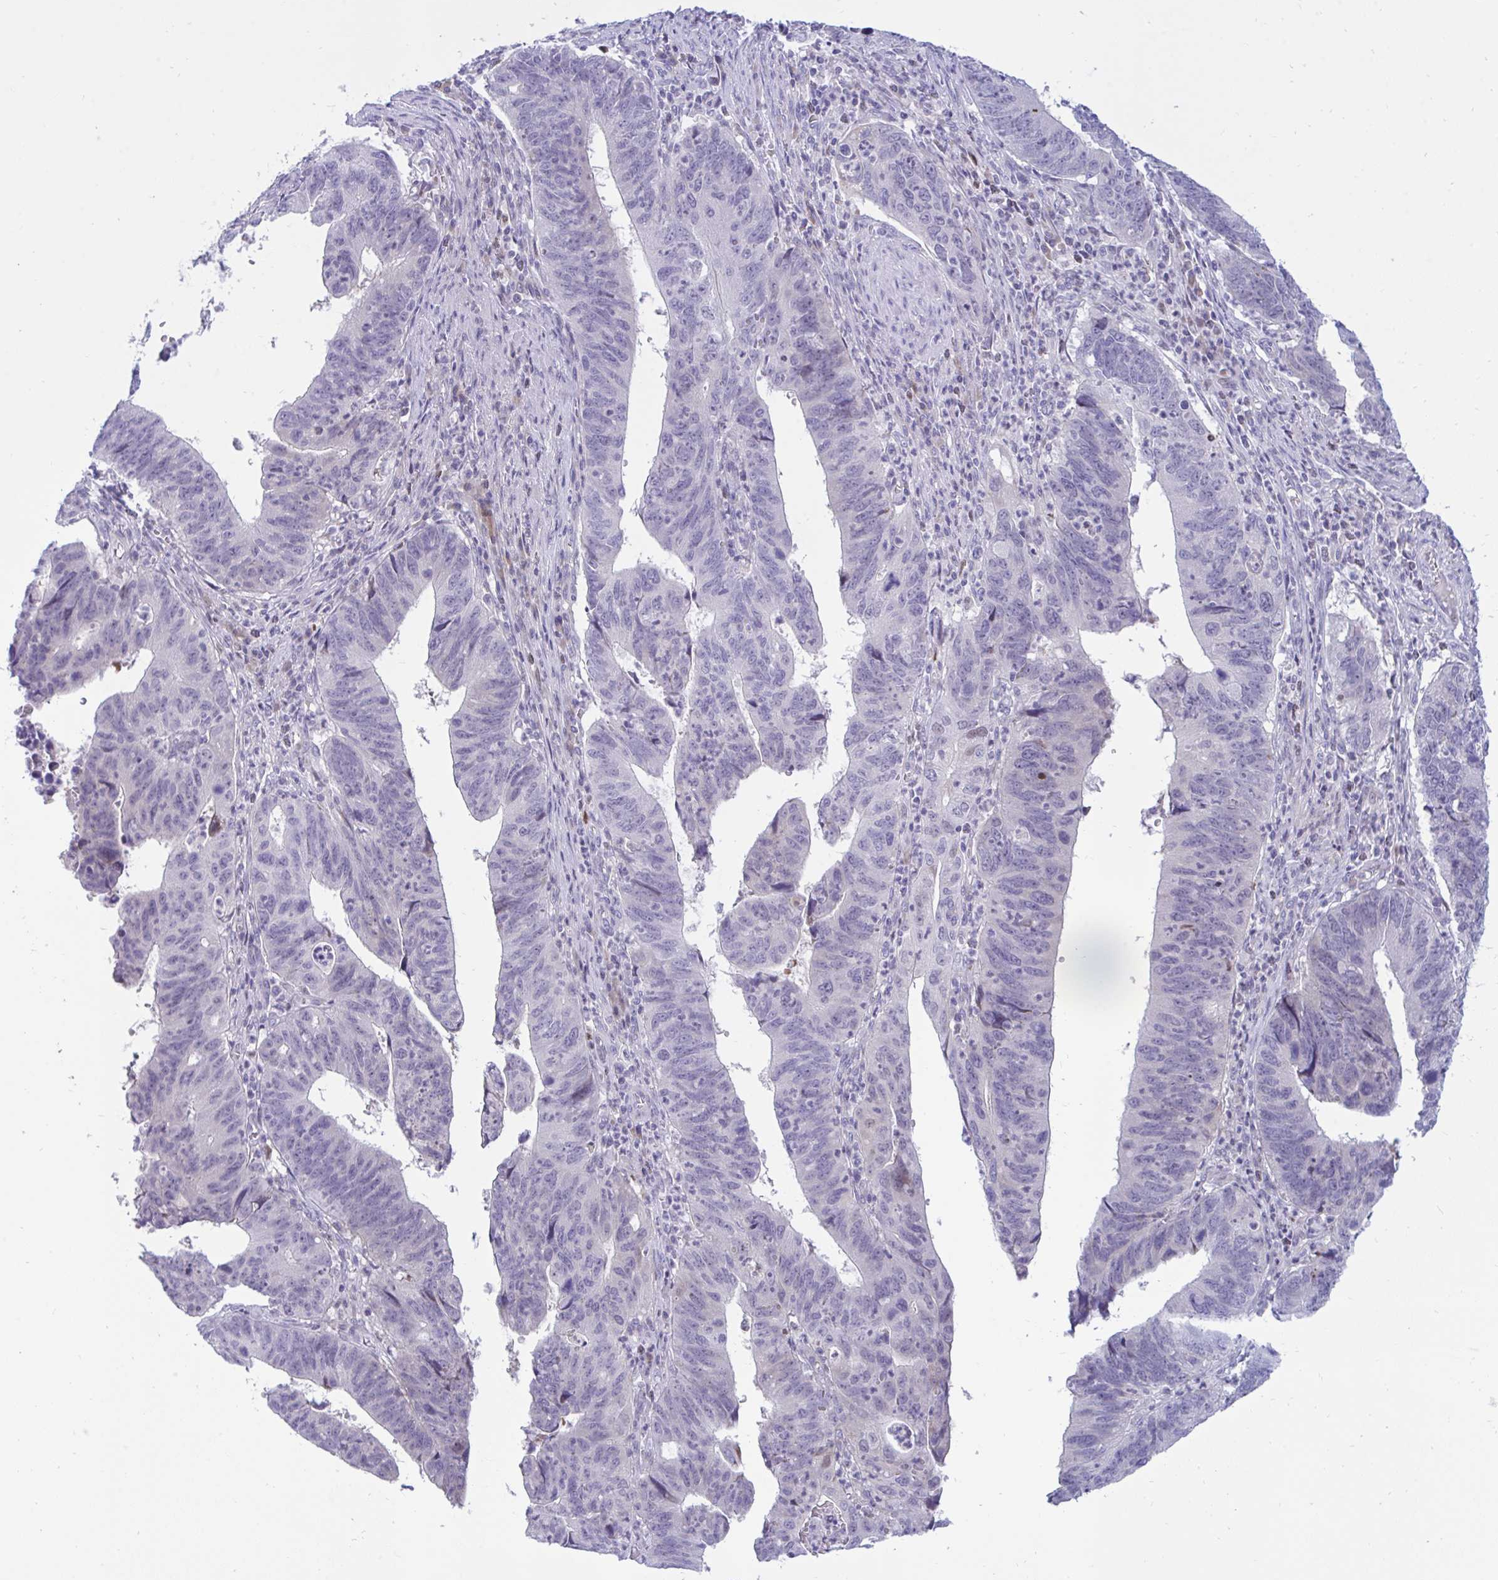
{"staining": {"intensity": "negative", "quantity": "none", "location": "none"}, "tissue": "stomach cancer", "cell_type": "Tumor cells", "image_type": "cancer", "snomed": [{"axis": "morphology", "description": "Adenocarcinoma, NOS"}, {"axis": "topography", "description": "Stomach"}], "caption": "A high-resolution photomicrograph shows IHC staining of stomach cancer, which shows no significant expression in tumor cells.", "gene": "EPOP", "patient": {"sex": "male", "age": 59}}